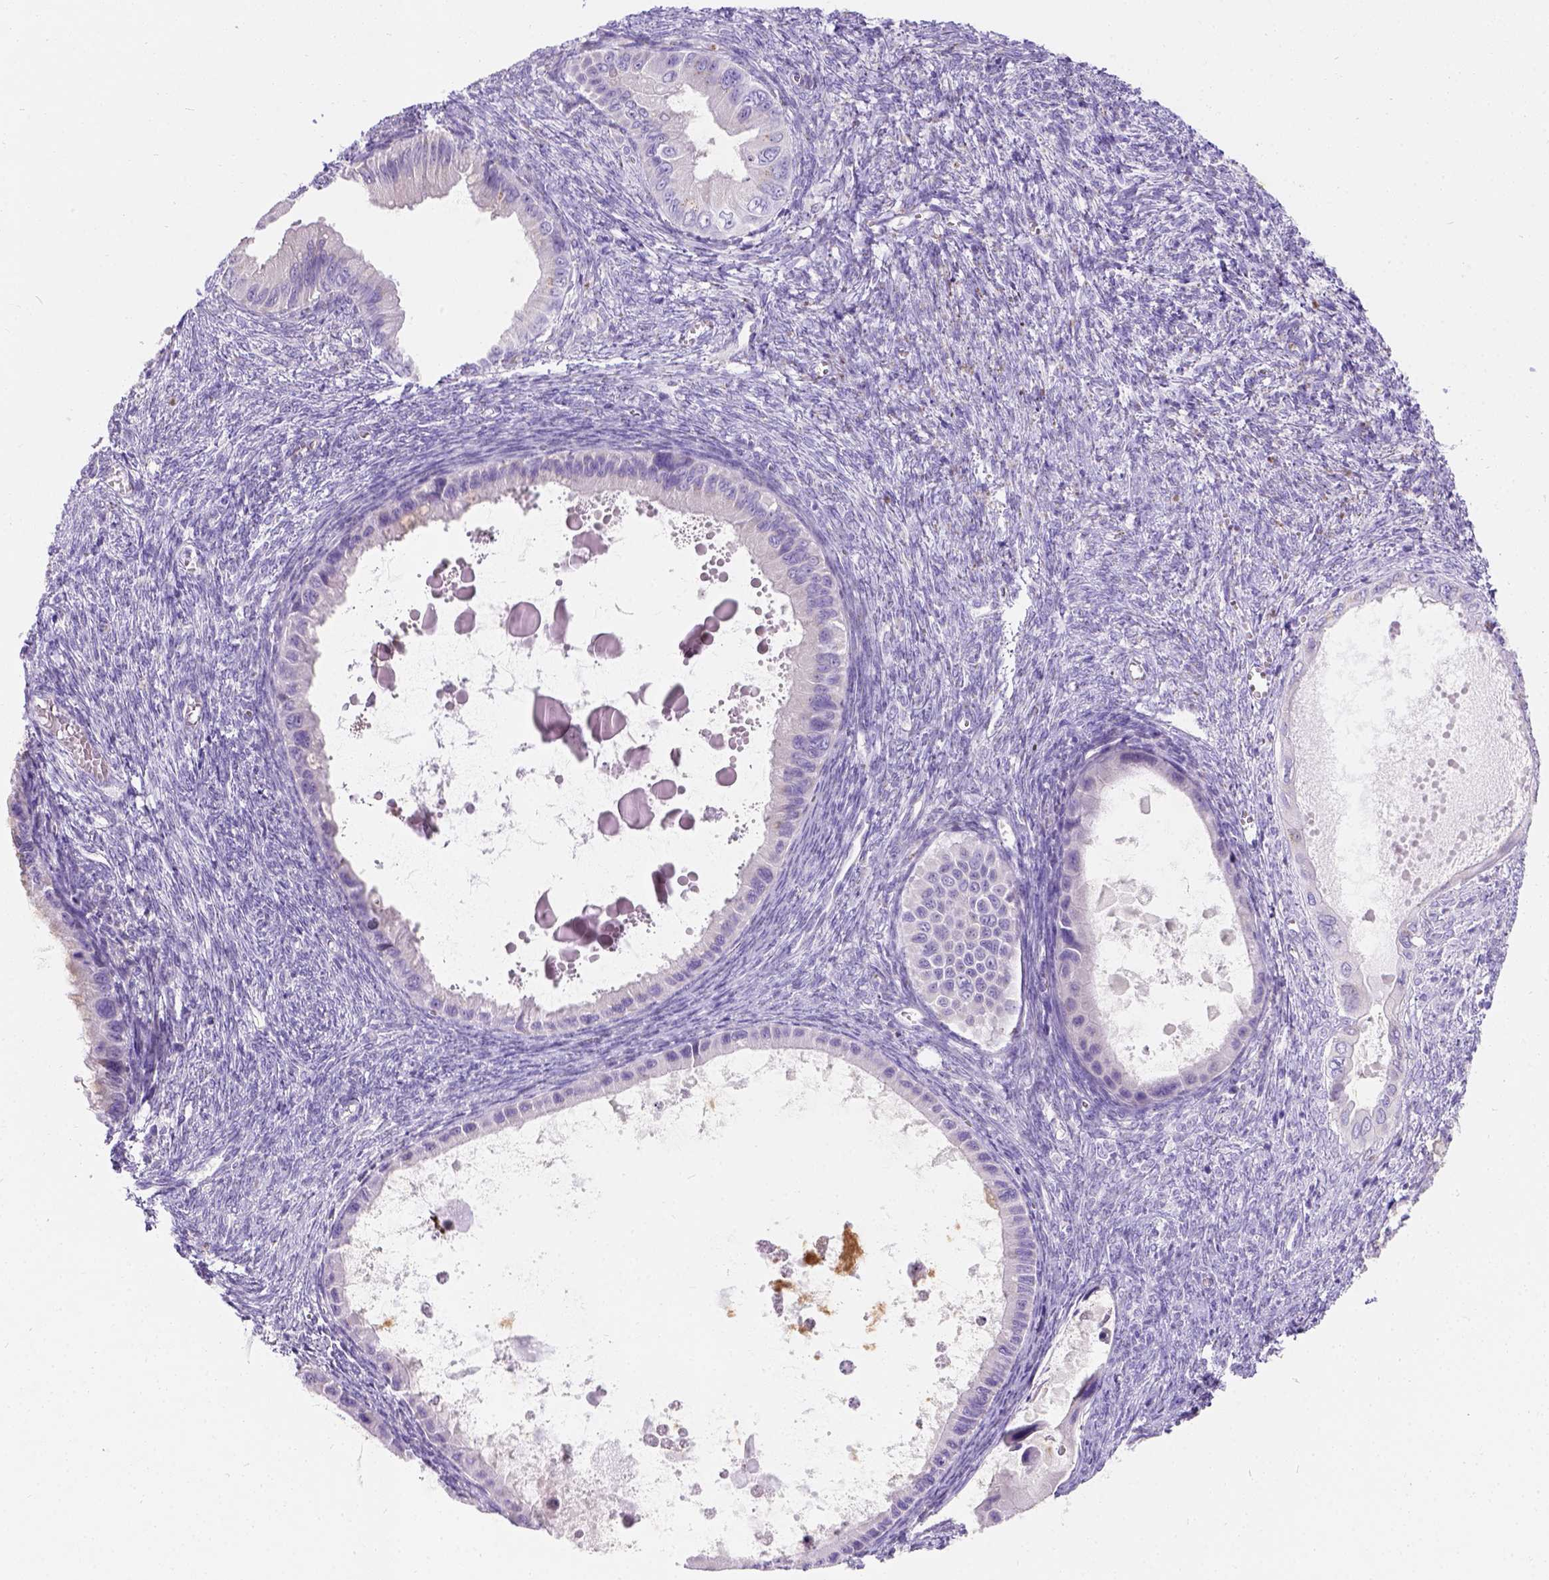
{"staining": {"intensity": "moderate", "quantity": "<25%", "location": "cytoplasmic/membranous"}, "tissue": "ovarian cancer", "cell_type": "Tumor cells", "image_type": "cancer", "snomed": [{"axis": "morphology", "description": "Cystadenocarcinoma, mucinous, NOS"}, {"axis": "topography", "description": "Ovary"}], "caption": "Immunohistochemistry (IHC) photomicrograph of human ovarian cancer (mucinous cystadenocarcinoma) stained for a protein (brown), which exhibits low levels of moderate cytoplasmic/membranous positivity in approximately <25% of tumor cells.", "gene": "PHF7", "patient": {"sex": "female", "age": 64}}